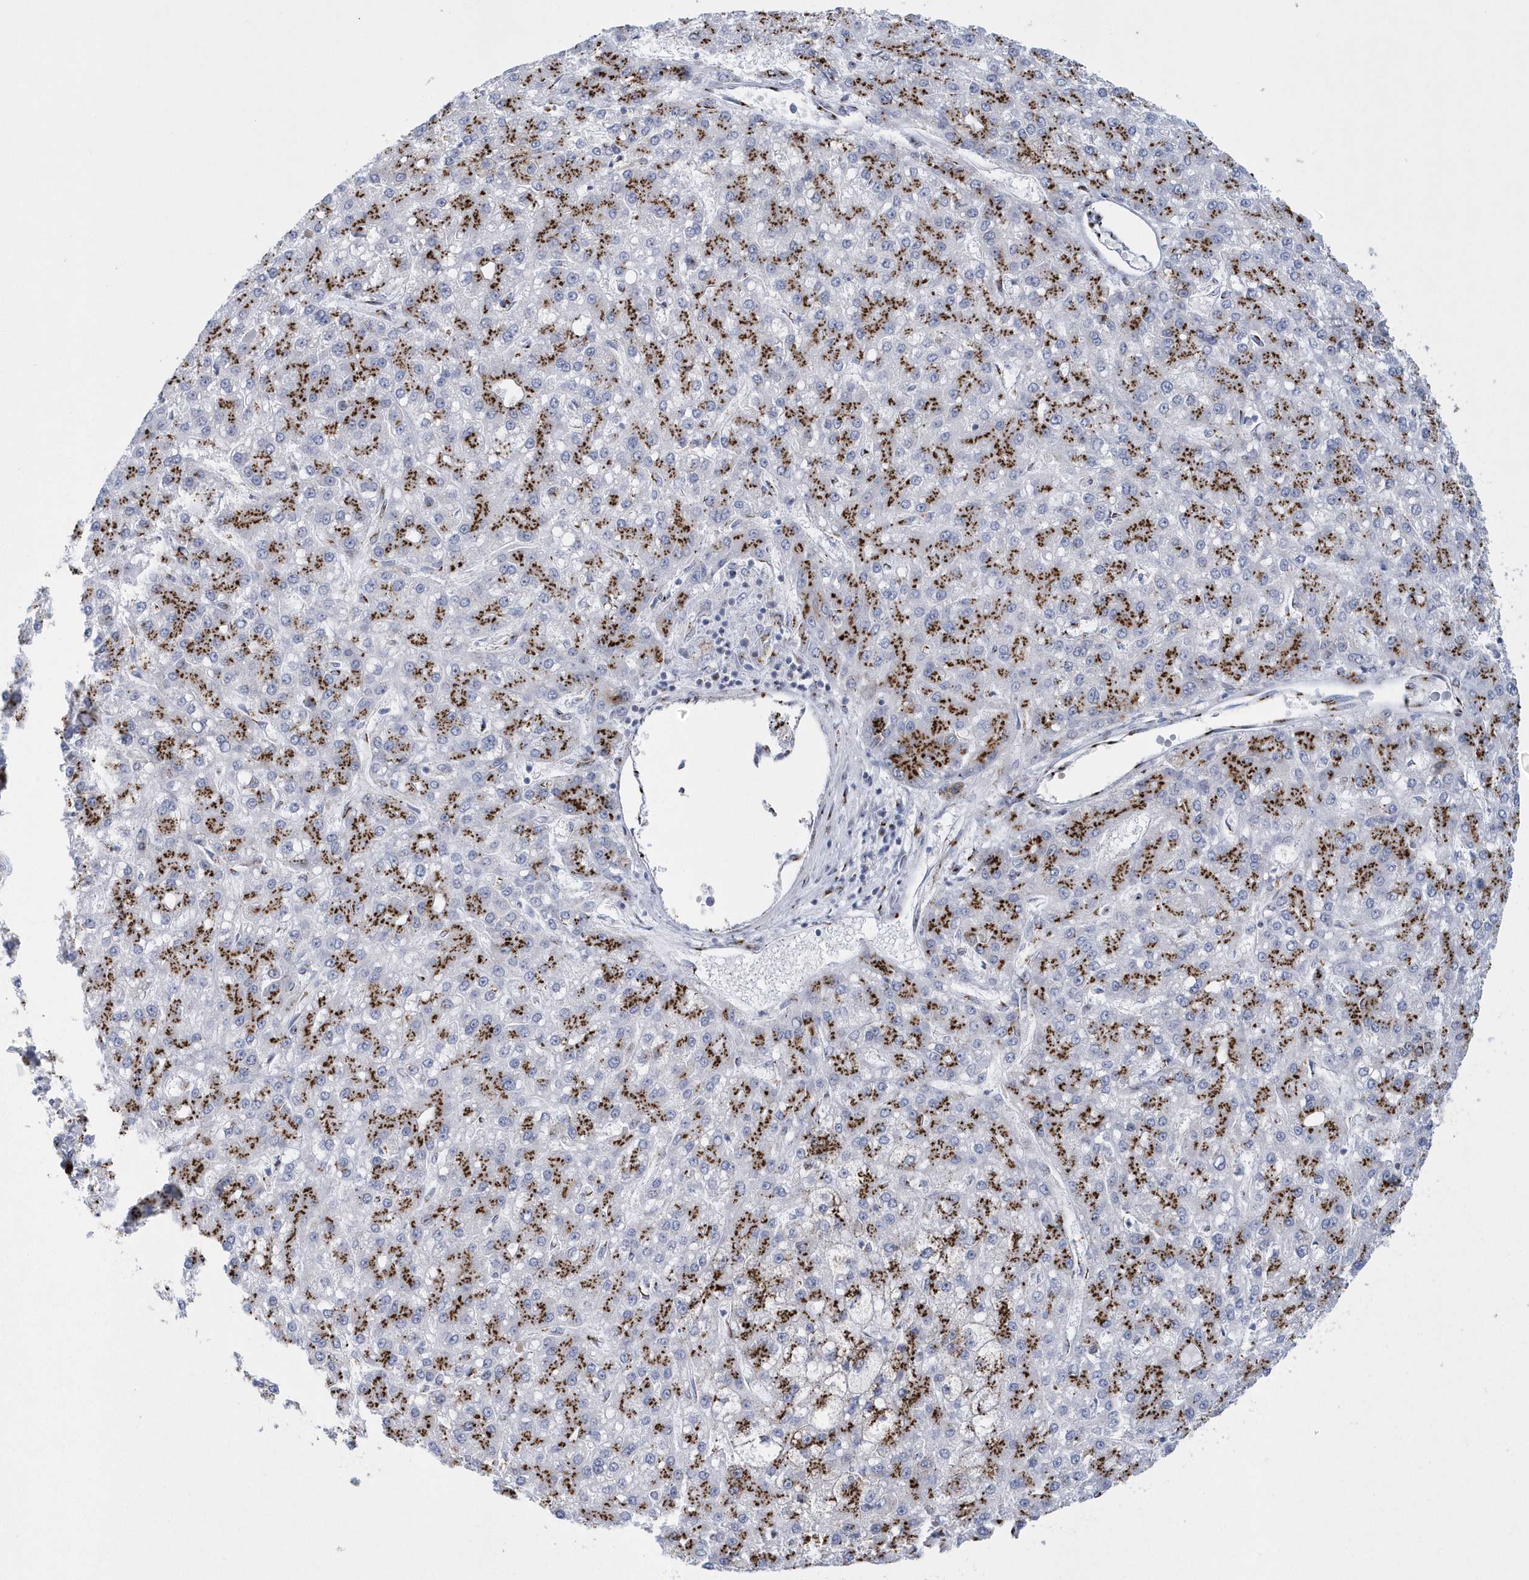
{"staining": {"intensity": "moderate", "quantity": ">75%", "location": "cytoplasmic/membranous"}, "tissue": "liver cancer", "cell_type": "Tumor cells", "image_type": "cancer", "snomed": [{"axis": "morphology", "description": "Carcinoma, Hepatocellular, NOS"}, {"axis": "topography", "description": "Liver"}], "caption": "Immunohistochemistry of human hepatocellular carcinoma (liver) demonstrates medium levels of moderate cytoplasmic/membranous staining in approximately >75% of tumor cells.", "gene": "SLX9", "patient": {"sex": "male", "age": 67}}